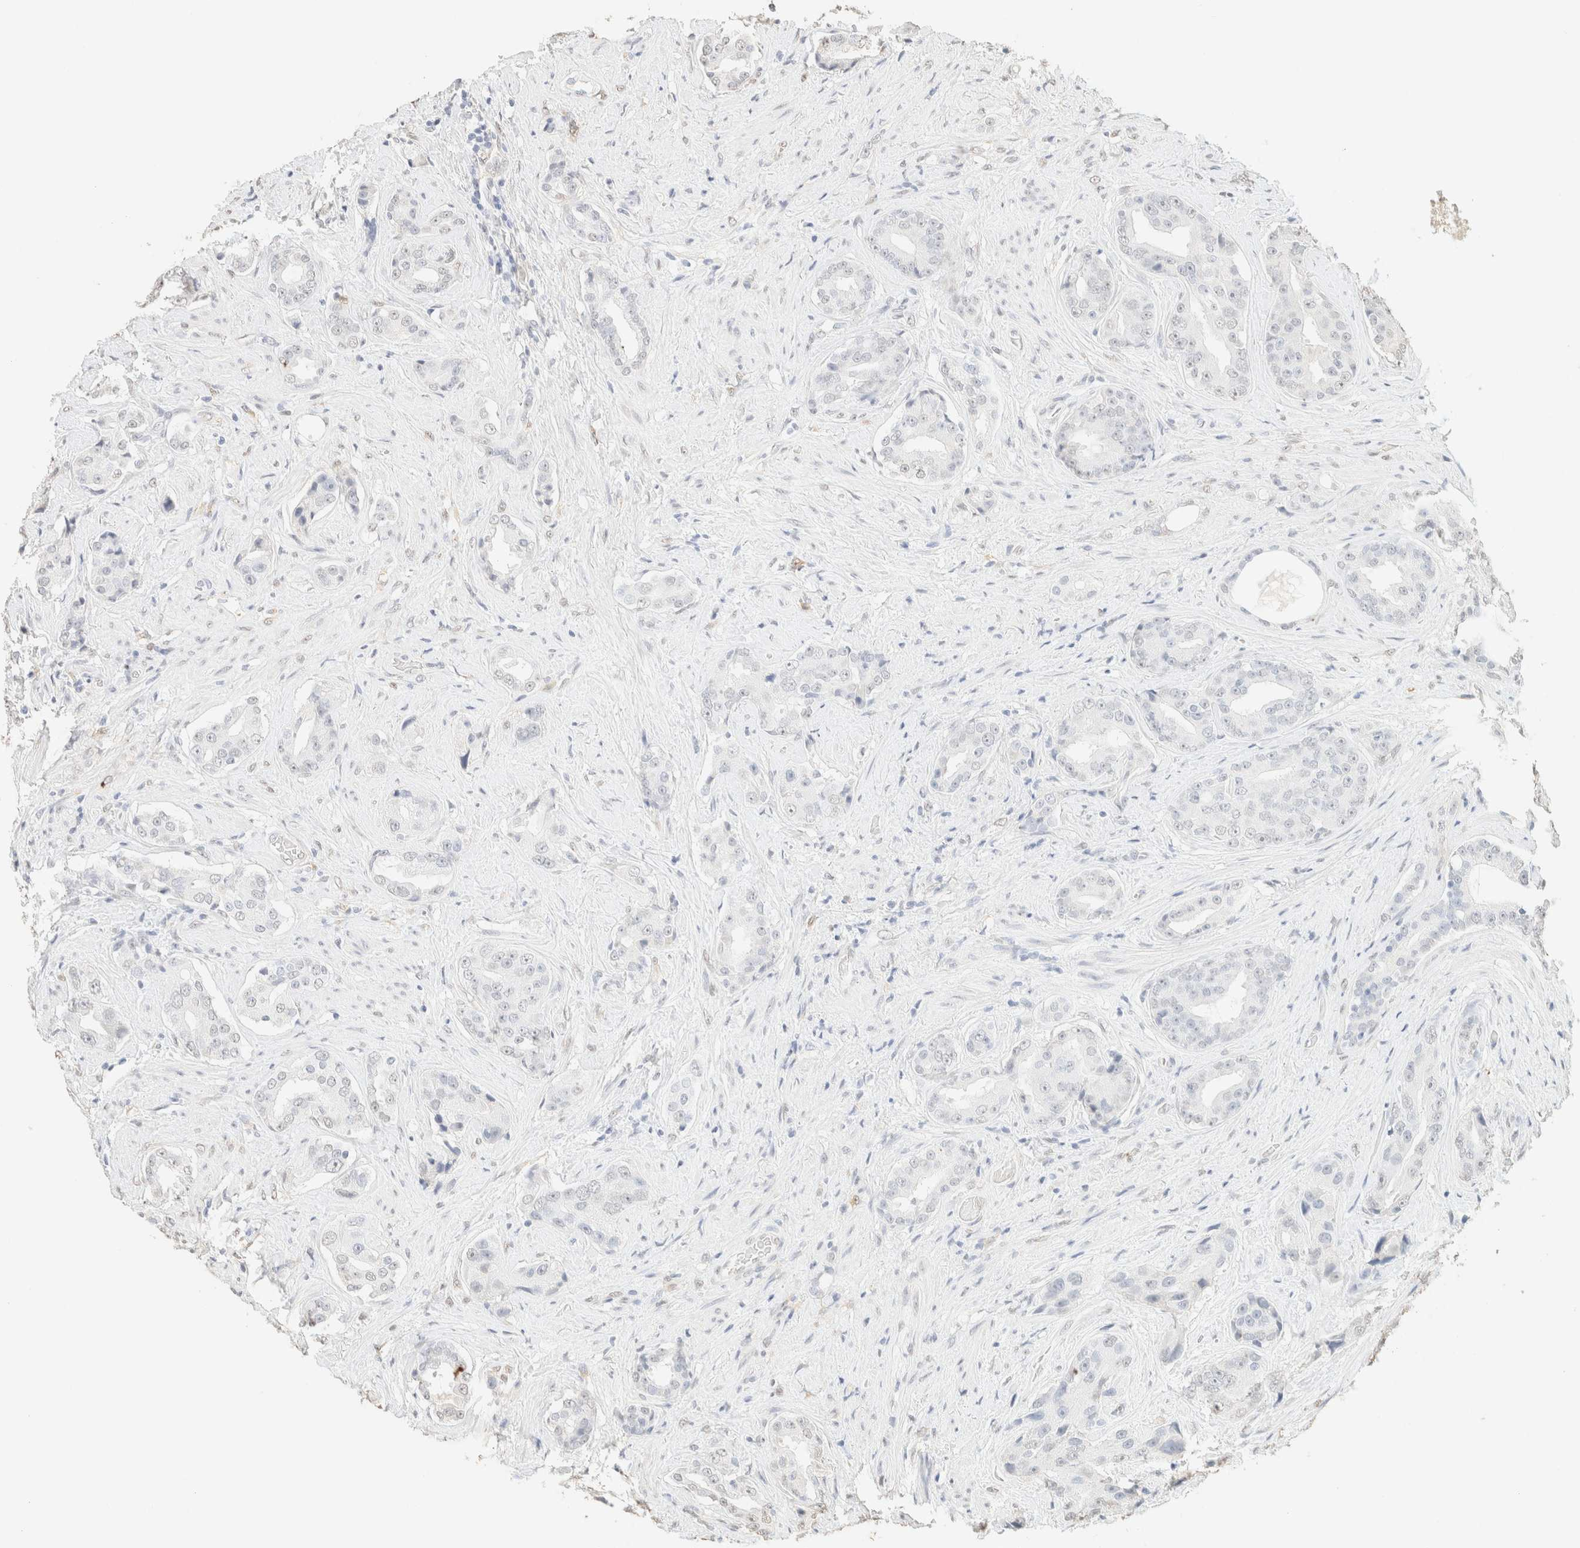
{"staining": {"intensity": "negative", "quantity": "none", "location": "none"}, "tissue": "prostate cancer", "cell_type": "Tumor cells", "image_type": "cancer", "snomed": [{"axis": "morphology", "description": "Adenocarcinoma, High grade"}, {"axis": "topography", "description": "Prostate"}], "caption": "Immunohistochemical staining of human adenocarcinoma (high-grade) (prostate) demonstrates no significant staining in tumor cells.", "gene": "S100A13", "patient": {"sex": "male", "age": 71}}